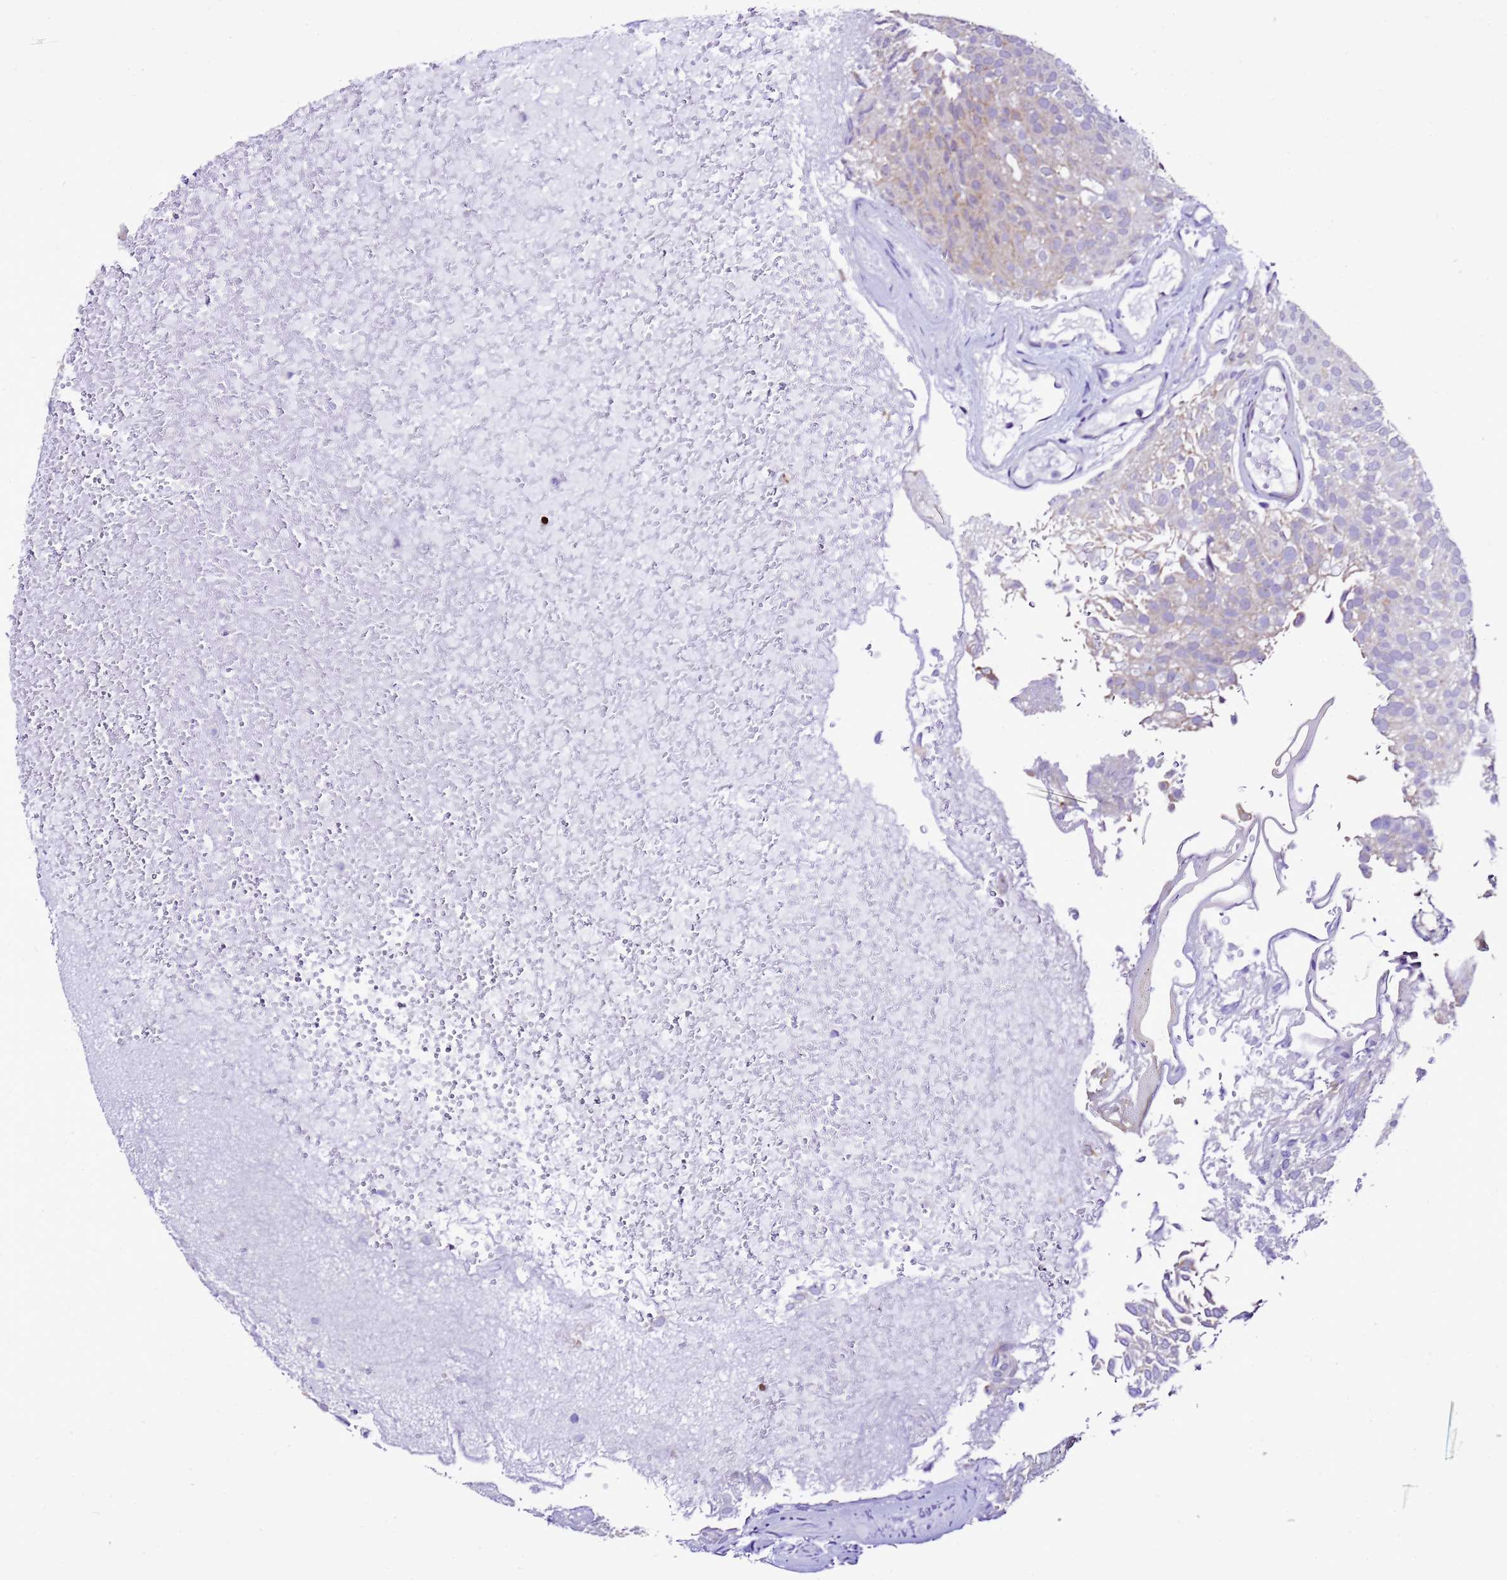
{"staining": {"intensity": "weak", "quantity": "25%-75%", "location": "cytoplasmic/membranous"}, "tissue": "urothelial cancer", "cell_type": "Tumor cells", "image_type": "cancer", "snomed": [{"axis": "morphology", "description": "Urothelial carcinoma, Low grade"}, {"axis": "topography", "description": "Urinary bladder"}], "caption": "Tumor cells exhibit low levels of weak cytoplasmic/membranous positivity in about 25%-75% of cells in human urothelial cancer.", "gene": "DPH6", "patient": {"sex": "male", "age": 78}}